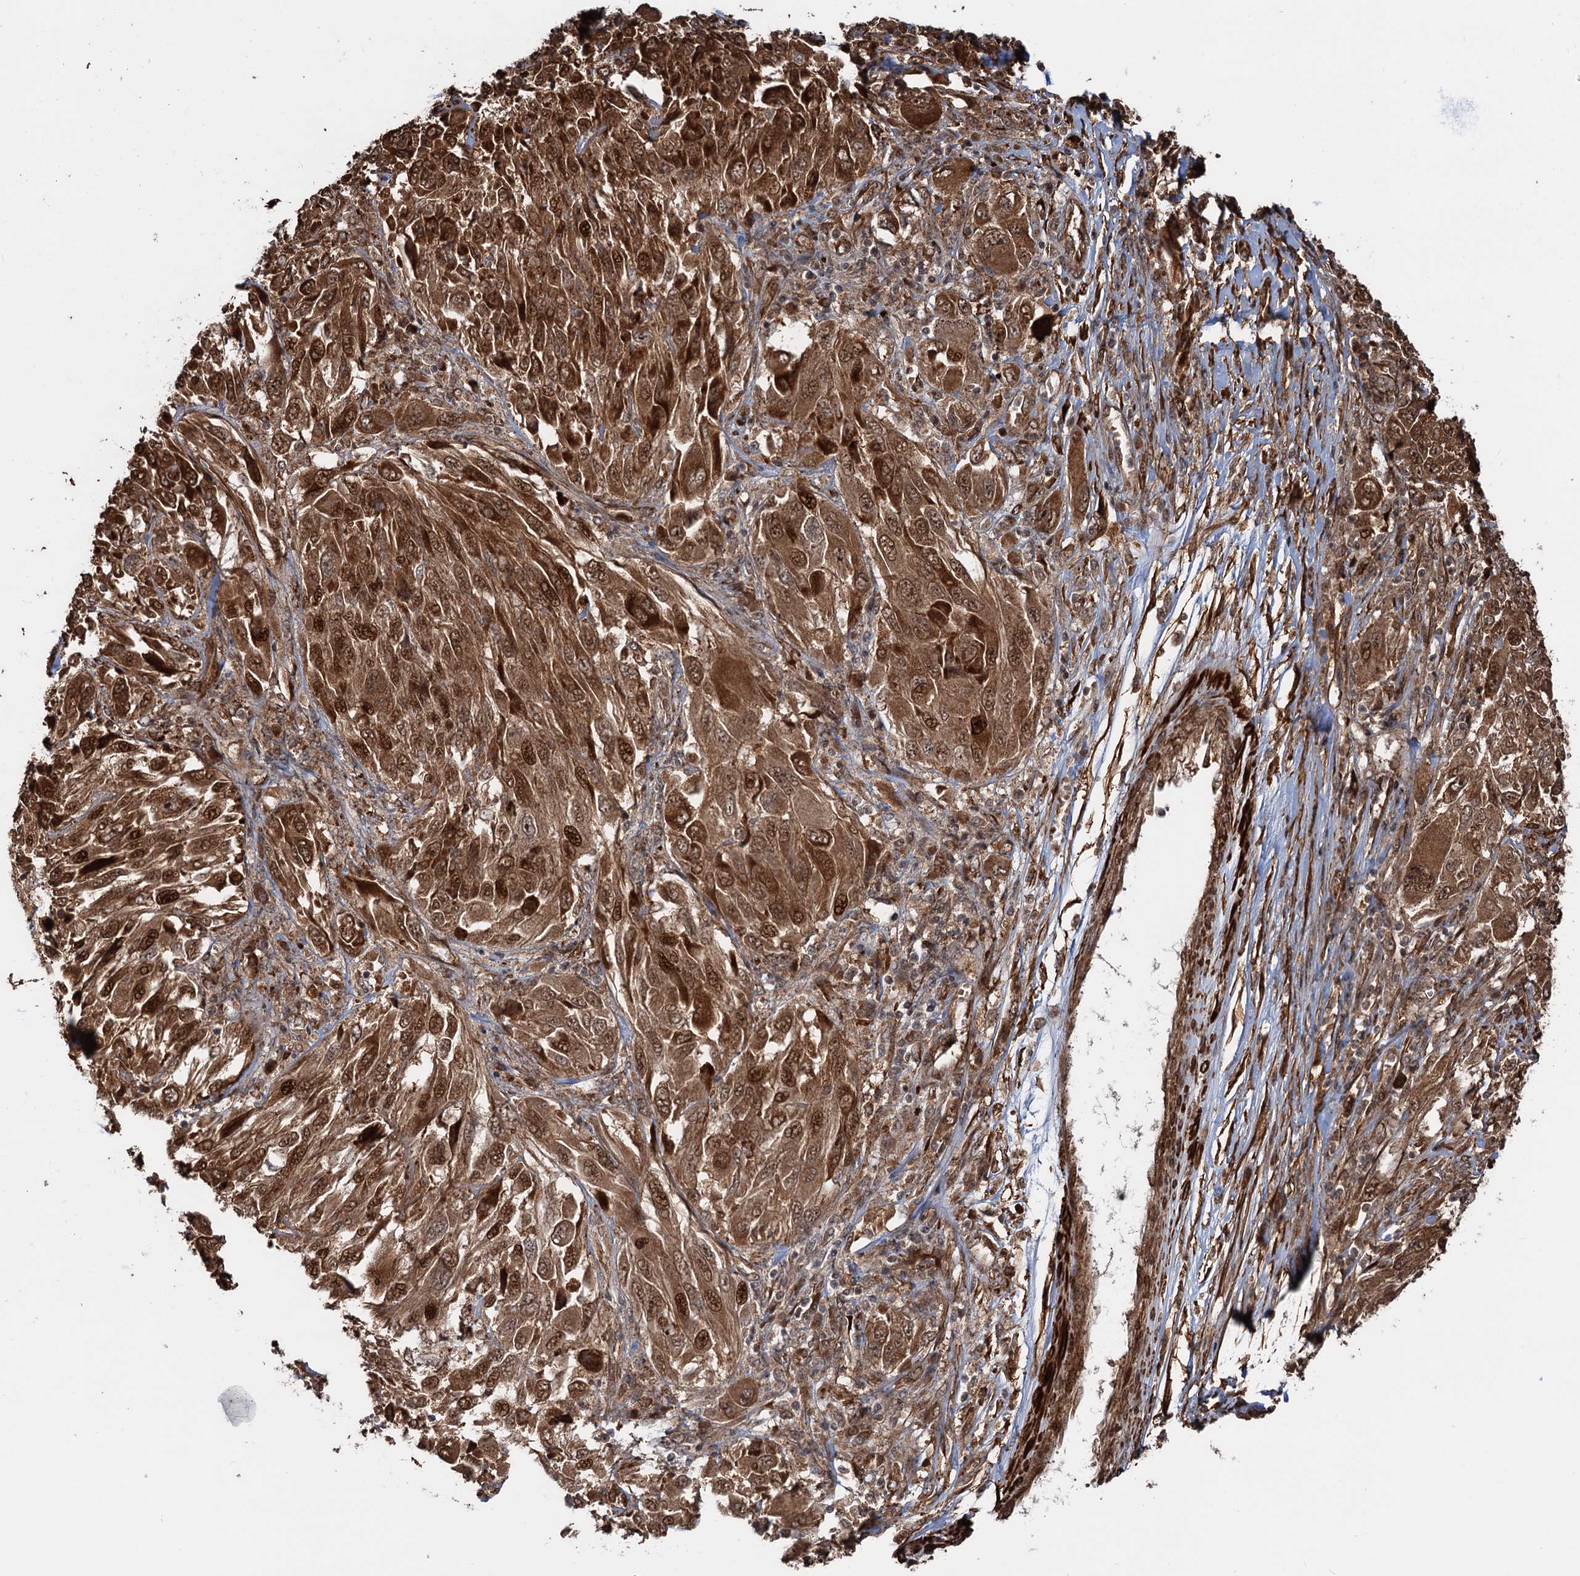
{"staining": {"intensity": "strong", "quantity": ">75%", "location": "cytoplasmic/membranous,nuclear"}, "tissue": "melanoma", "cell_type": "Tumor cells", "image_type": "cancer", "snomed": [{"axis": "morphology", "description": "Malignant melanoma, NOS"}, {"axis": "topography", "description": "Skin"}], "caption": "The histopathology image demonstrates a brown stain indicating the presence of a protein in the cytoplasmic/membranous and nuclear of tumor cells in melanoma.", "gene": "SNRNP25", "patient": {"sex": "female", "age": 91}}